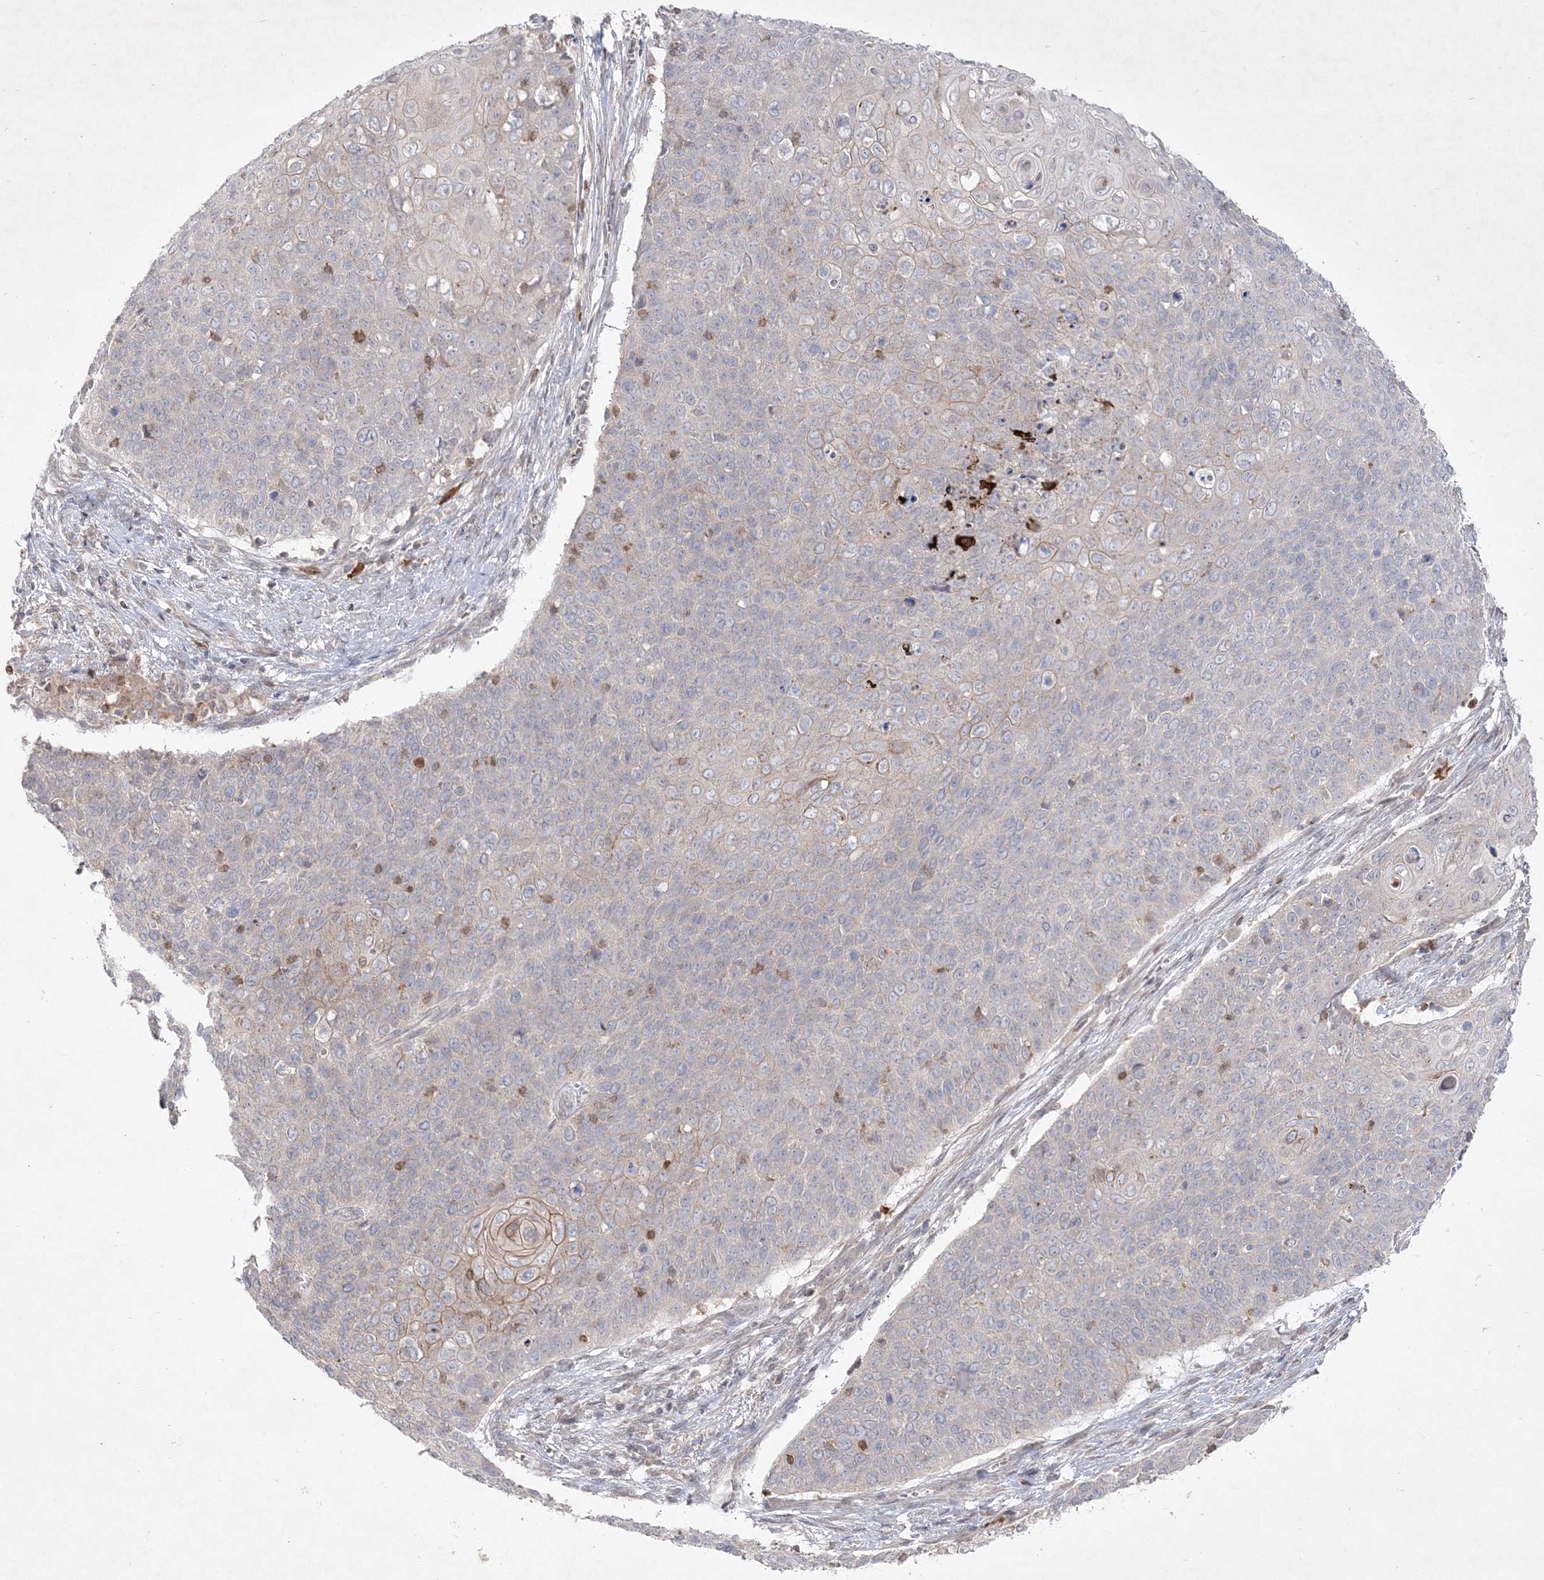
{"staining": {"intensity": "negative", "quantity": "none", "location": "none"}, "tissue": "cervical cancer", "cell_type": "Tumor cells", "image_type": "cancer", "snomed": [{"axis": "morphology", "description": "Squamous cell carcinoma, NOS"}, {"axis": "topography", "description": "Cervix"}], "caption": "Immunohistochemistry (IHC) photomicrograph of human squamous cell carcinoma (cervical) stained for a protein (brown), which exhibits no expression in tumor cells.", "gene": "CLNK", "patient": {"sex": "female", "age": 39}}